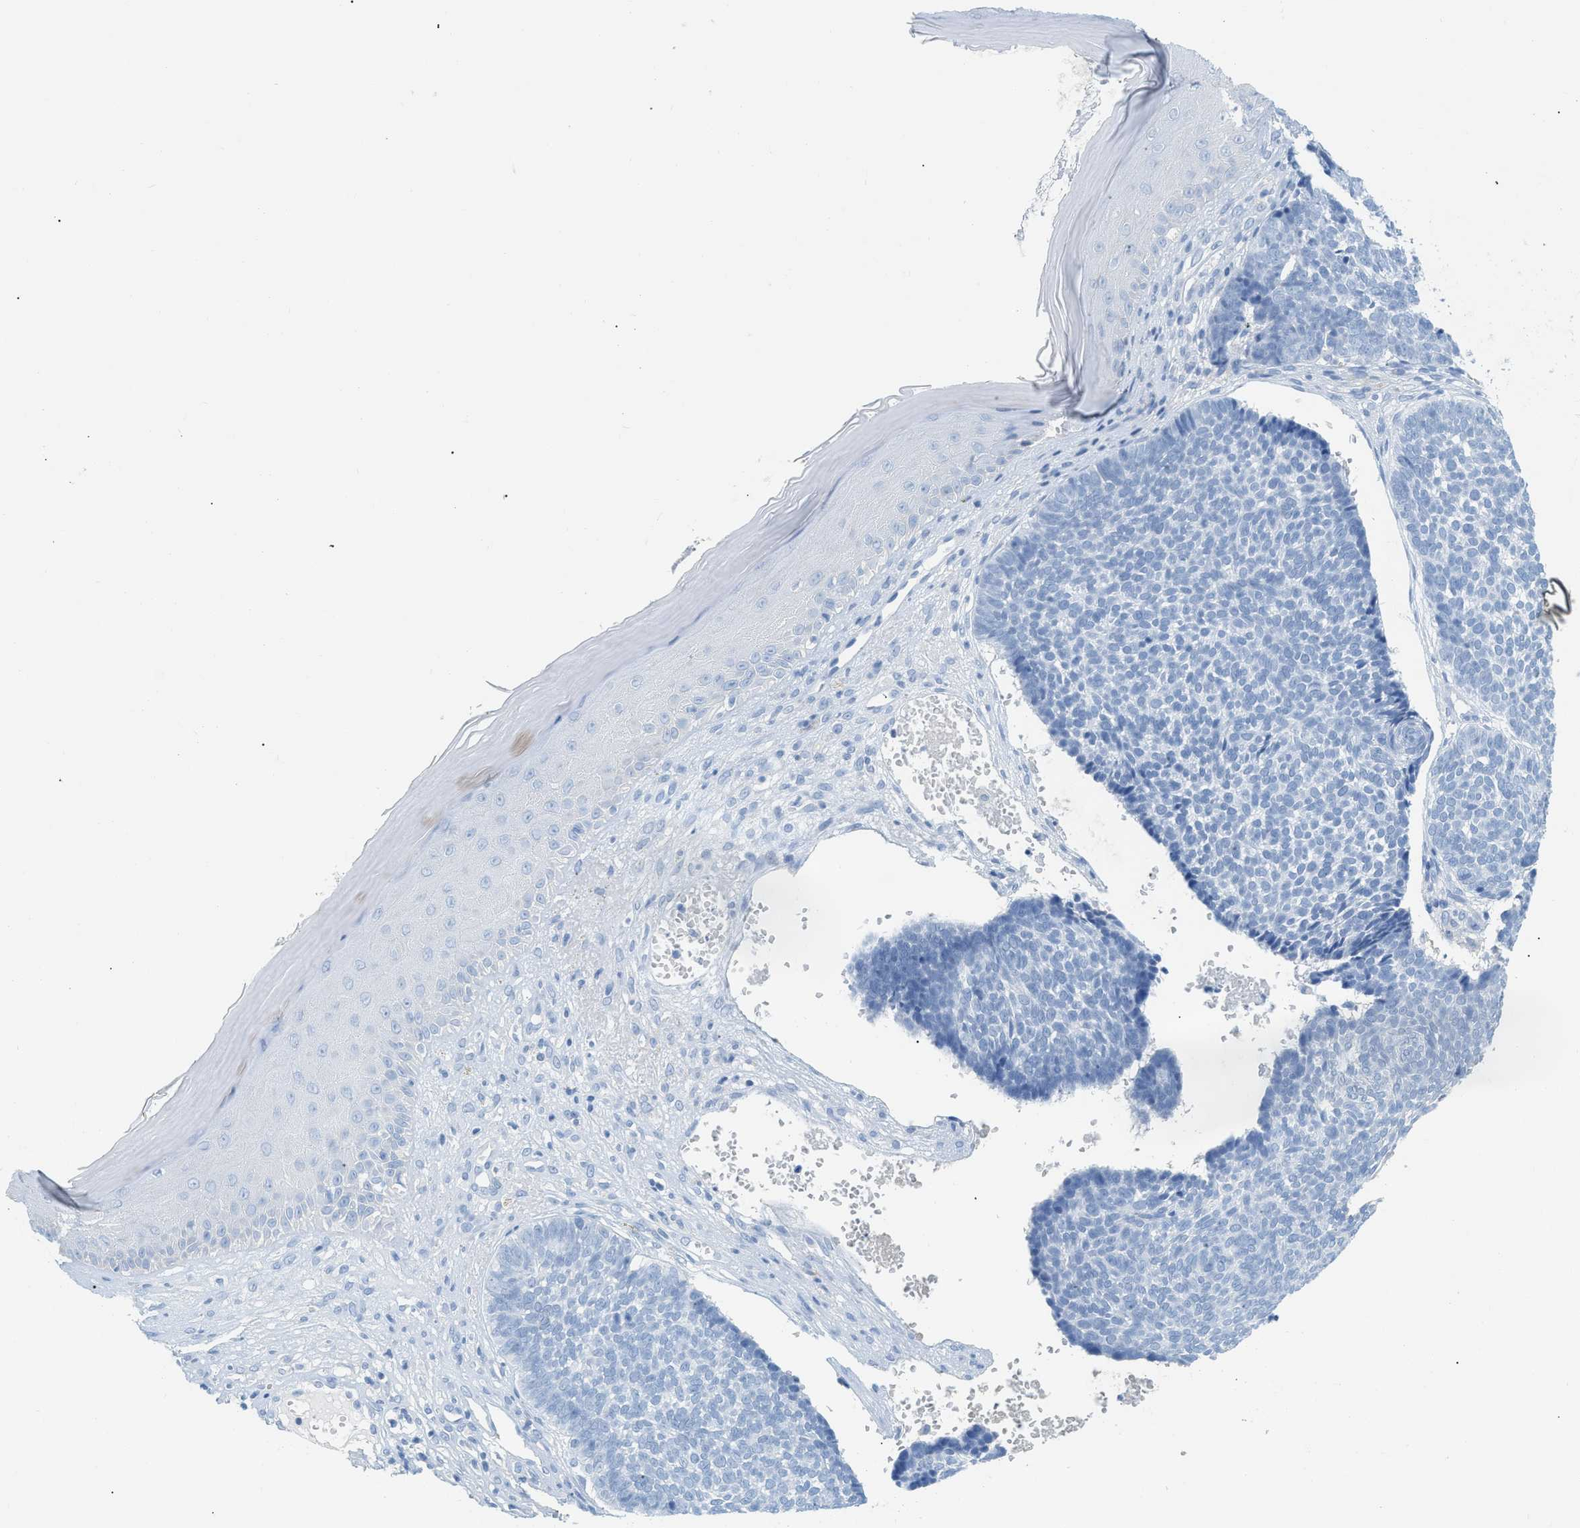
{"staining": {"intensity": "negative", "quantity": "none", "location": "none"}, "tissue": "skin cancer", "cell_type": "Tumor cells", "image_type": "cancer", "snomed": [{"axis": "morphology", "description": "Basal cell carcinoma"}, {"axis": "topography", "description": "Skin"}], "caption": "Tumor cells show no significant expression in skin cancer (basal cell carcinoma).", "gene": "PAPPA", "patient": {"sex": "male", "age": 84}}